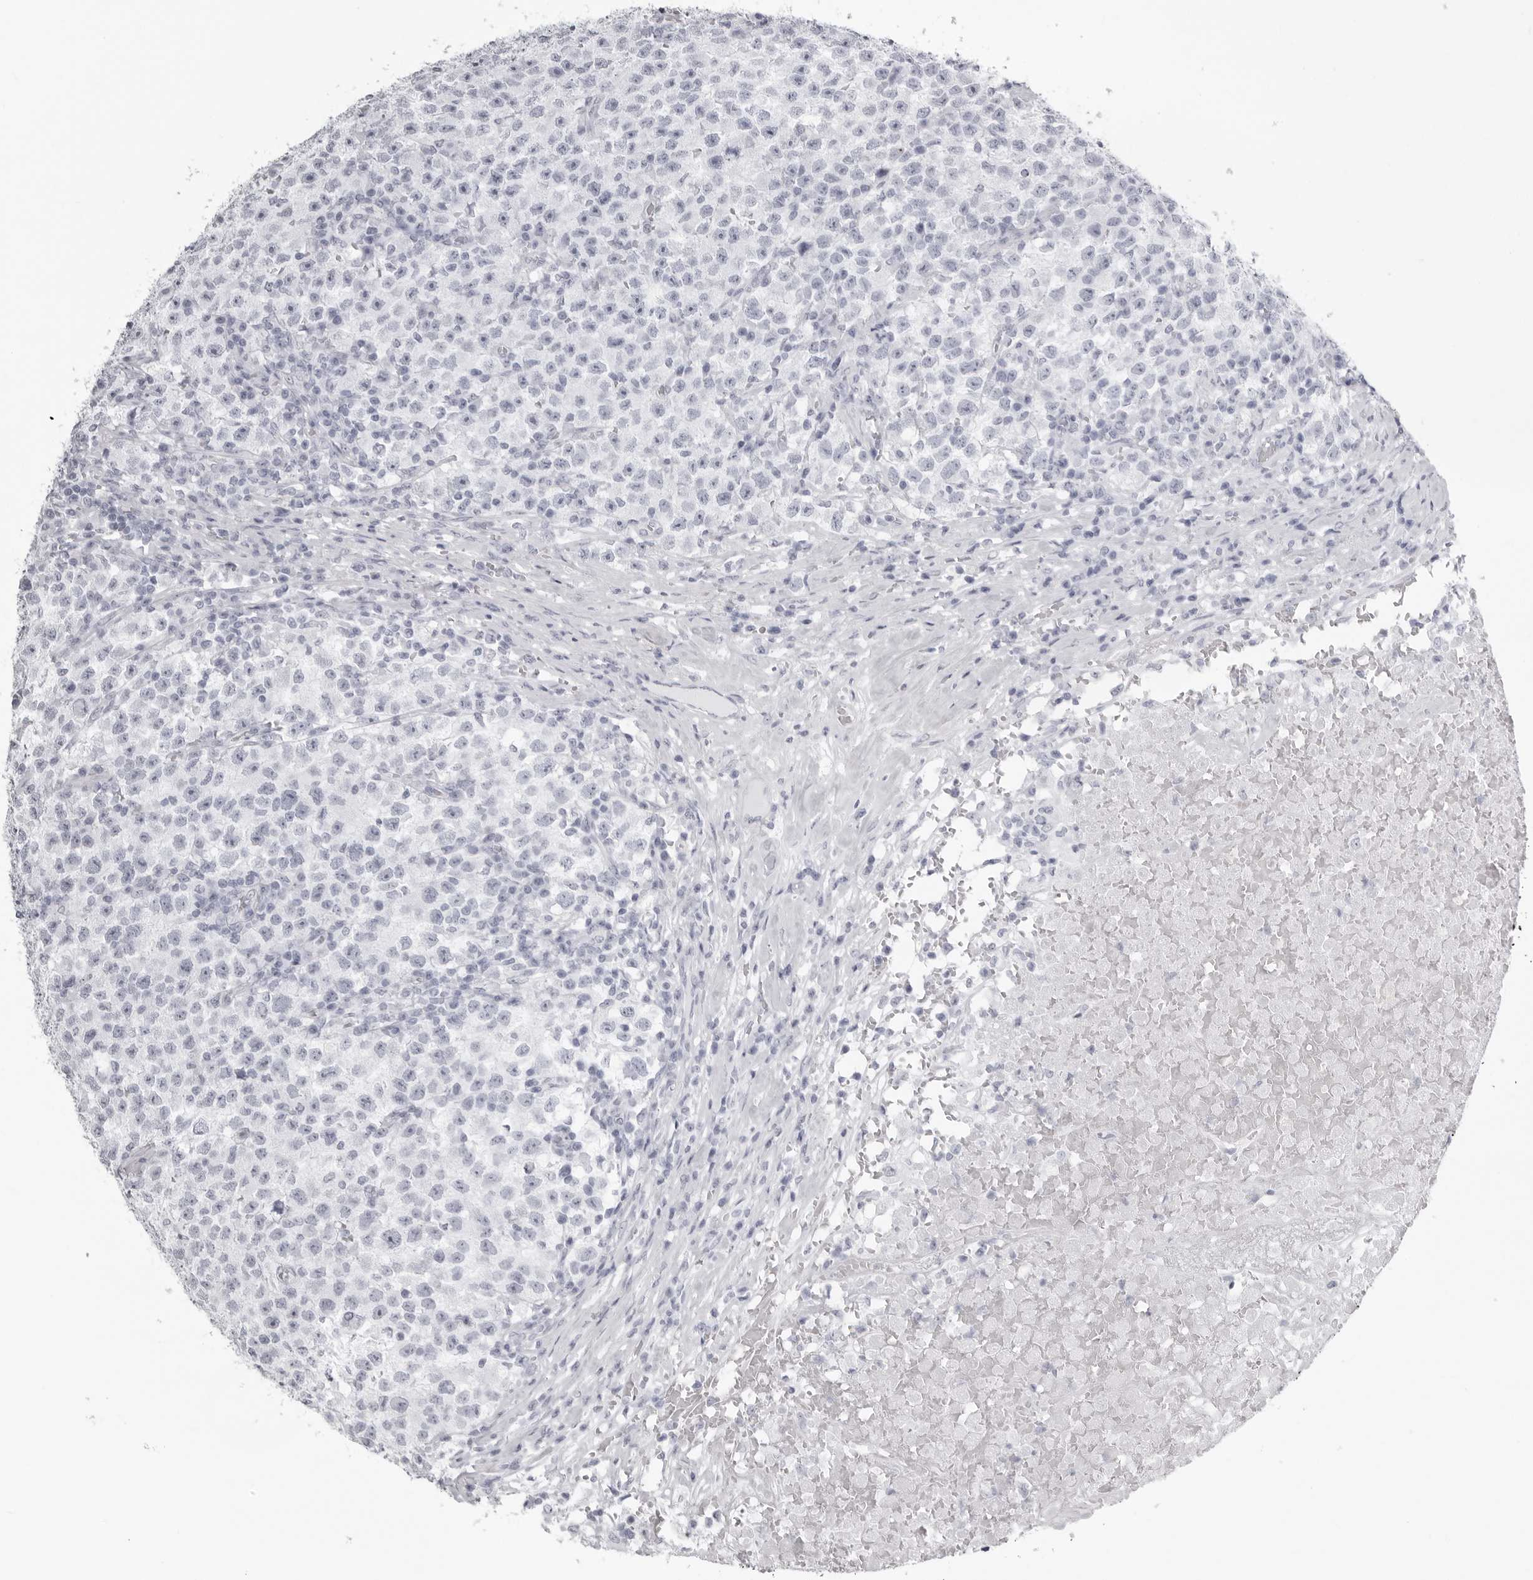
{"staining": {"intensity": "negative", "quantity": "none", "location": "none"}, "tissue": "testis cancer", "cell_type": "Tumor cells", "image_type": "cancer", "snomed": [{"axis": "morphology", "description": "Seminoma, NOS"}, {"axis": "topography", "description": "Testis"}], "caption": "Human seminoma (testis) stained for a protein using immunohistochemistry (IHC) displays no expression in tumor cells.", "gene": "KLK9", "patient": {"sex": "male", "age": 22}}